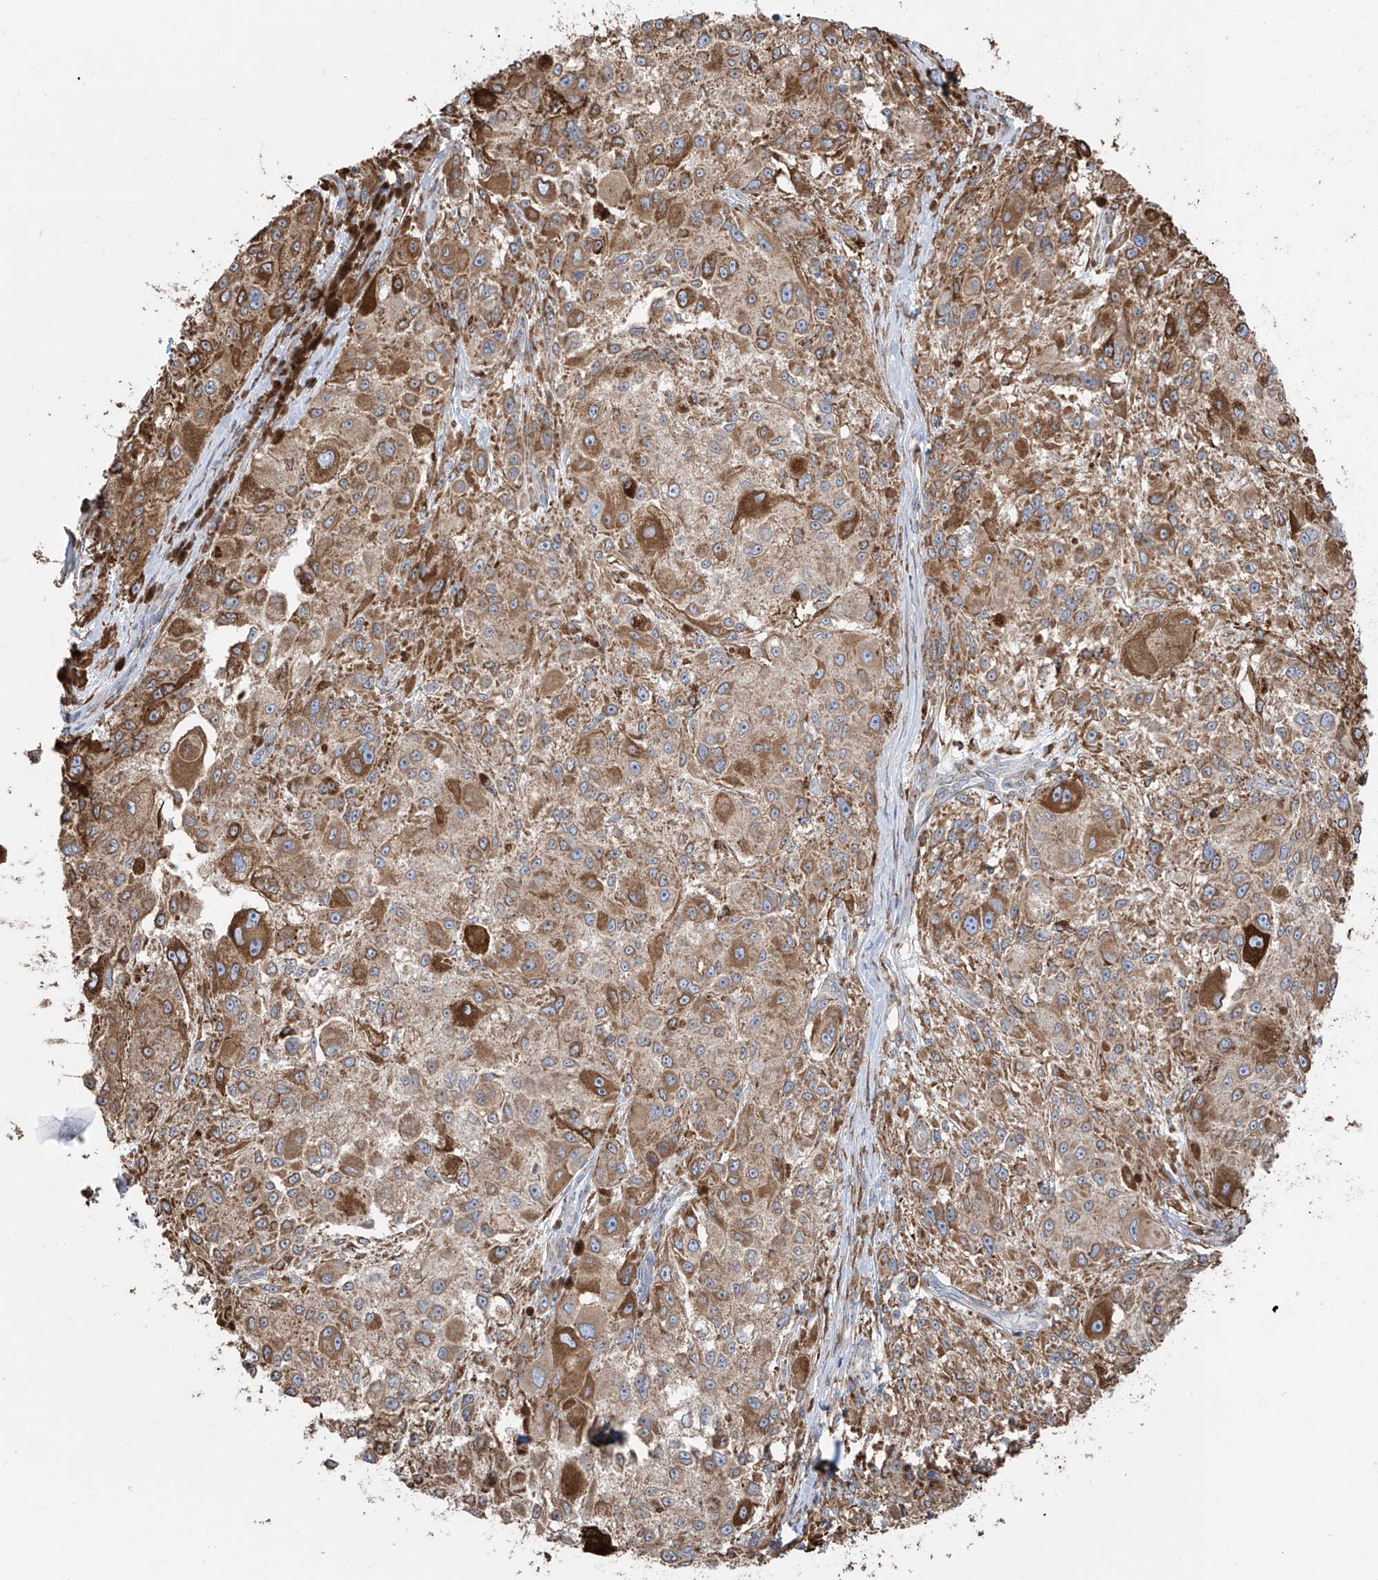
{"staining": {"intensity": "moderate", "quantity": ">75%", "location": "cytoplasmic/membranous"}, "tissue": "melanoma", "cell_type": "Tumor cells", "image_type": "cancer", "snomed": [{"axis": "morphology", "description": "Necrosis, NOS"}, {"axis": "morphology", "description": "Malignant melanoma, NOS"}, {"axis": "topography", "description": "Skin"}], "caption": "Protein staining of malignant melanoma tissue reveals moderate cytoplasmic/membranous positivity in about >75% of tumor cells.", "gene": "ZNF354C", "patient": {"sex": "female", "age": 87}}